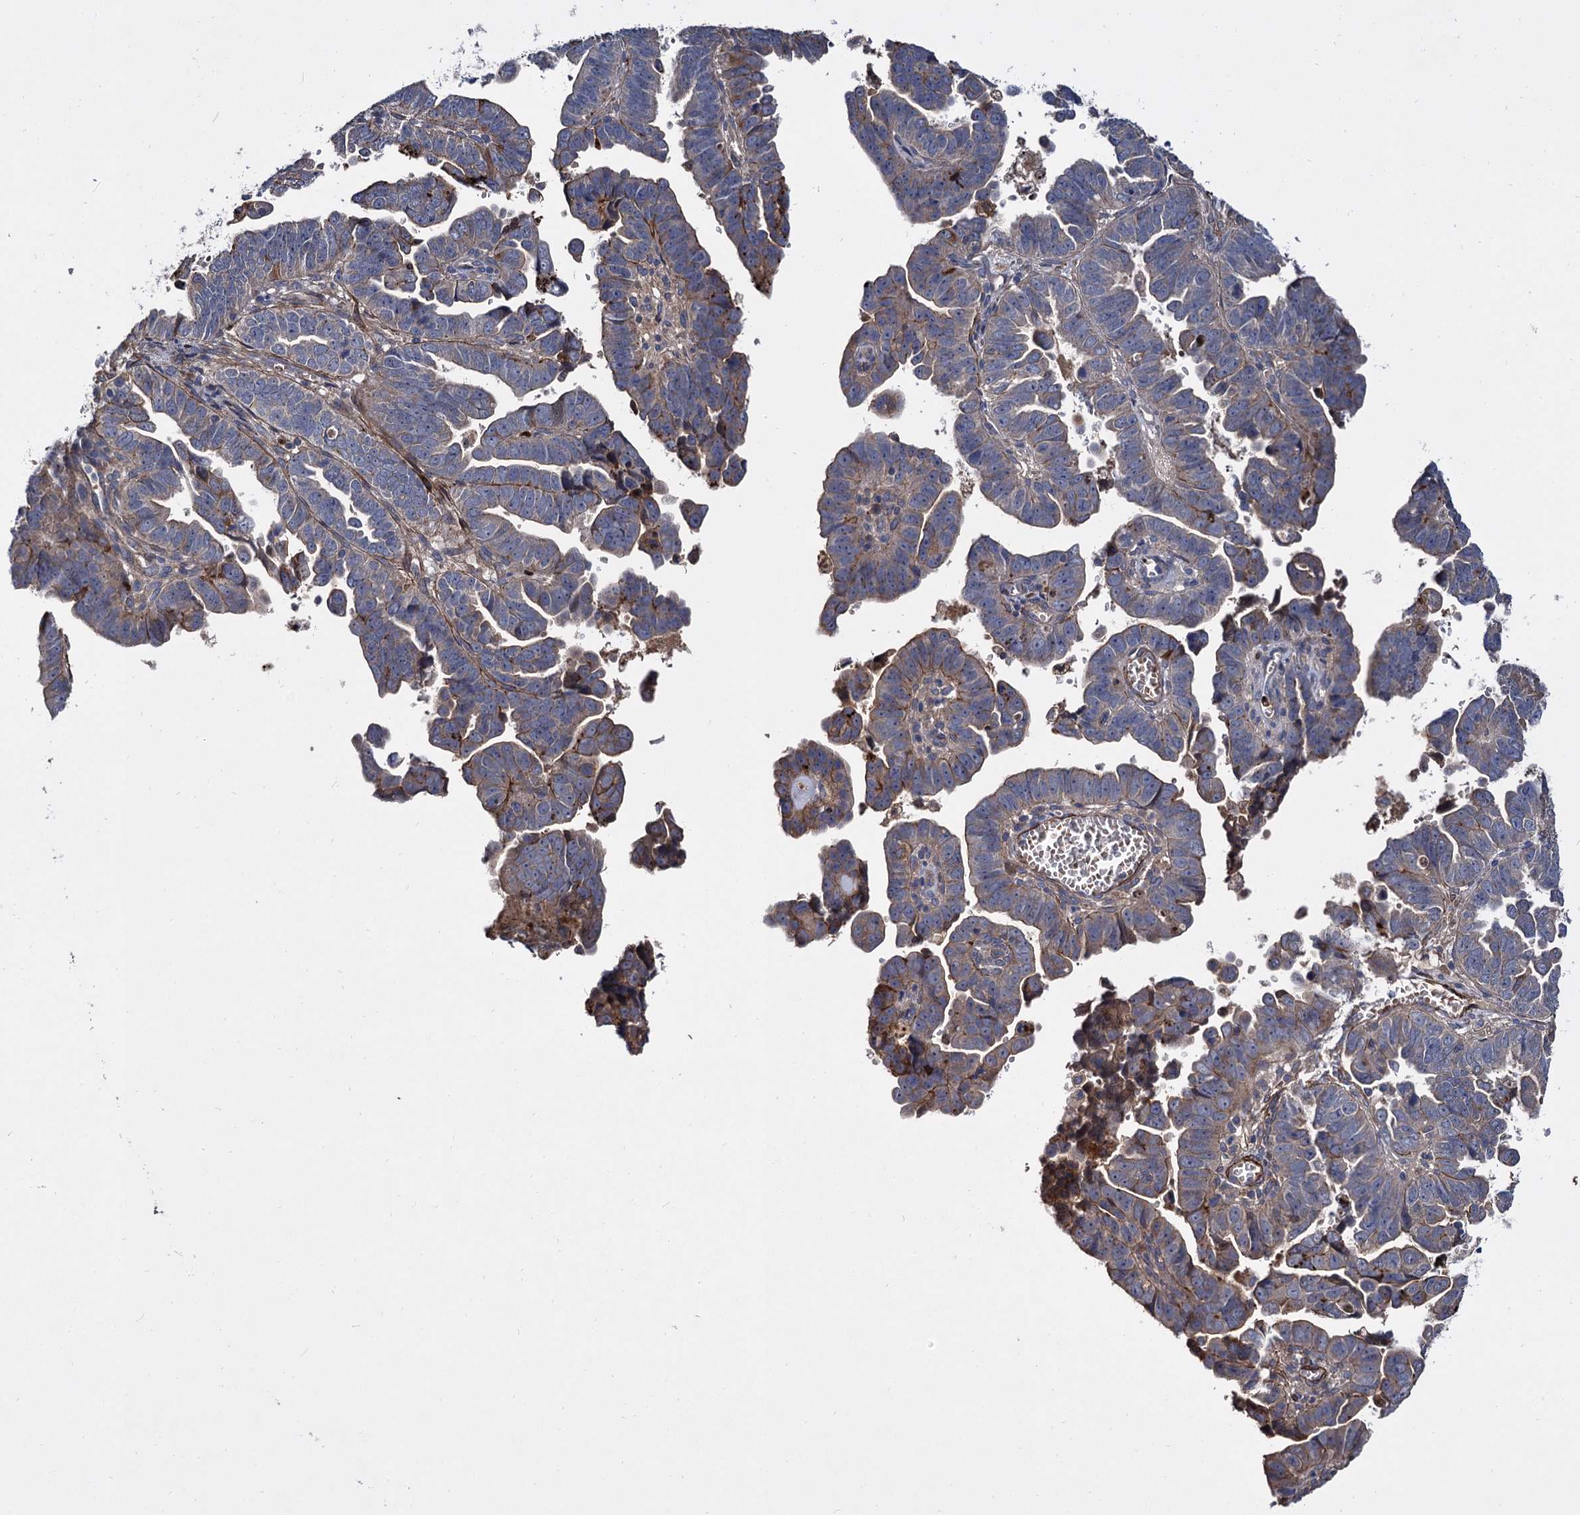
{"staining": {"intensity": "weak", "quantity": "25%-75%", "location": "cytoplasmic/membranous"}, "tissue": "endometrial cancer", "cell_type": "Tumor cells", "image_type": "cancer", "snomed": [{"axis": "morphology", "description": "Adenocarcinoma, NOS"}, {"axis": "topography", "description": "Endometrium"}], "caption": "Protein expression analysis of human endometrial adenocarcinoma reveals weak cytoplasmic/membranous expression in approximately 25%-75% of tumor cells.", "gene": "ISM2", "patient": {"sex": "female", "age": 75}}